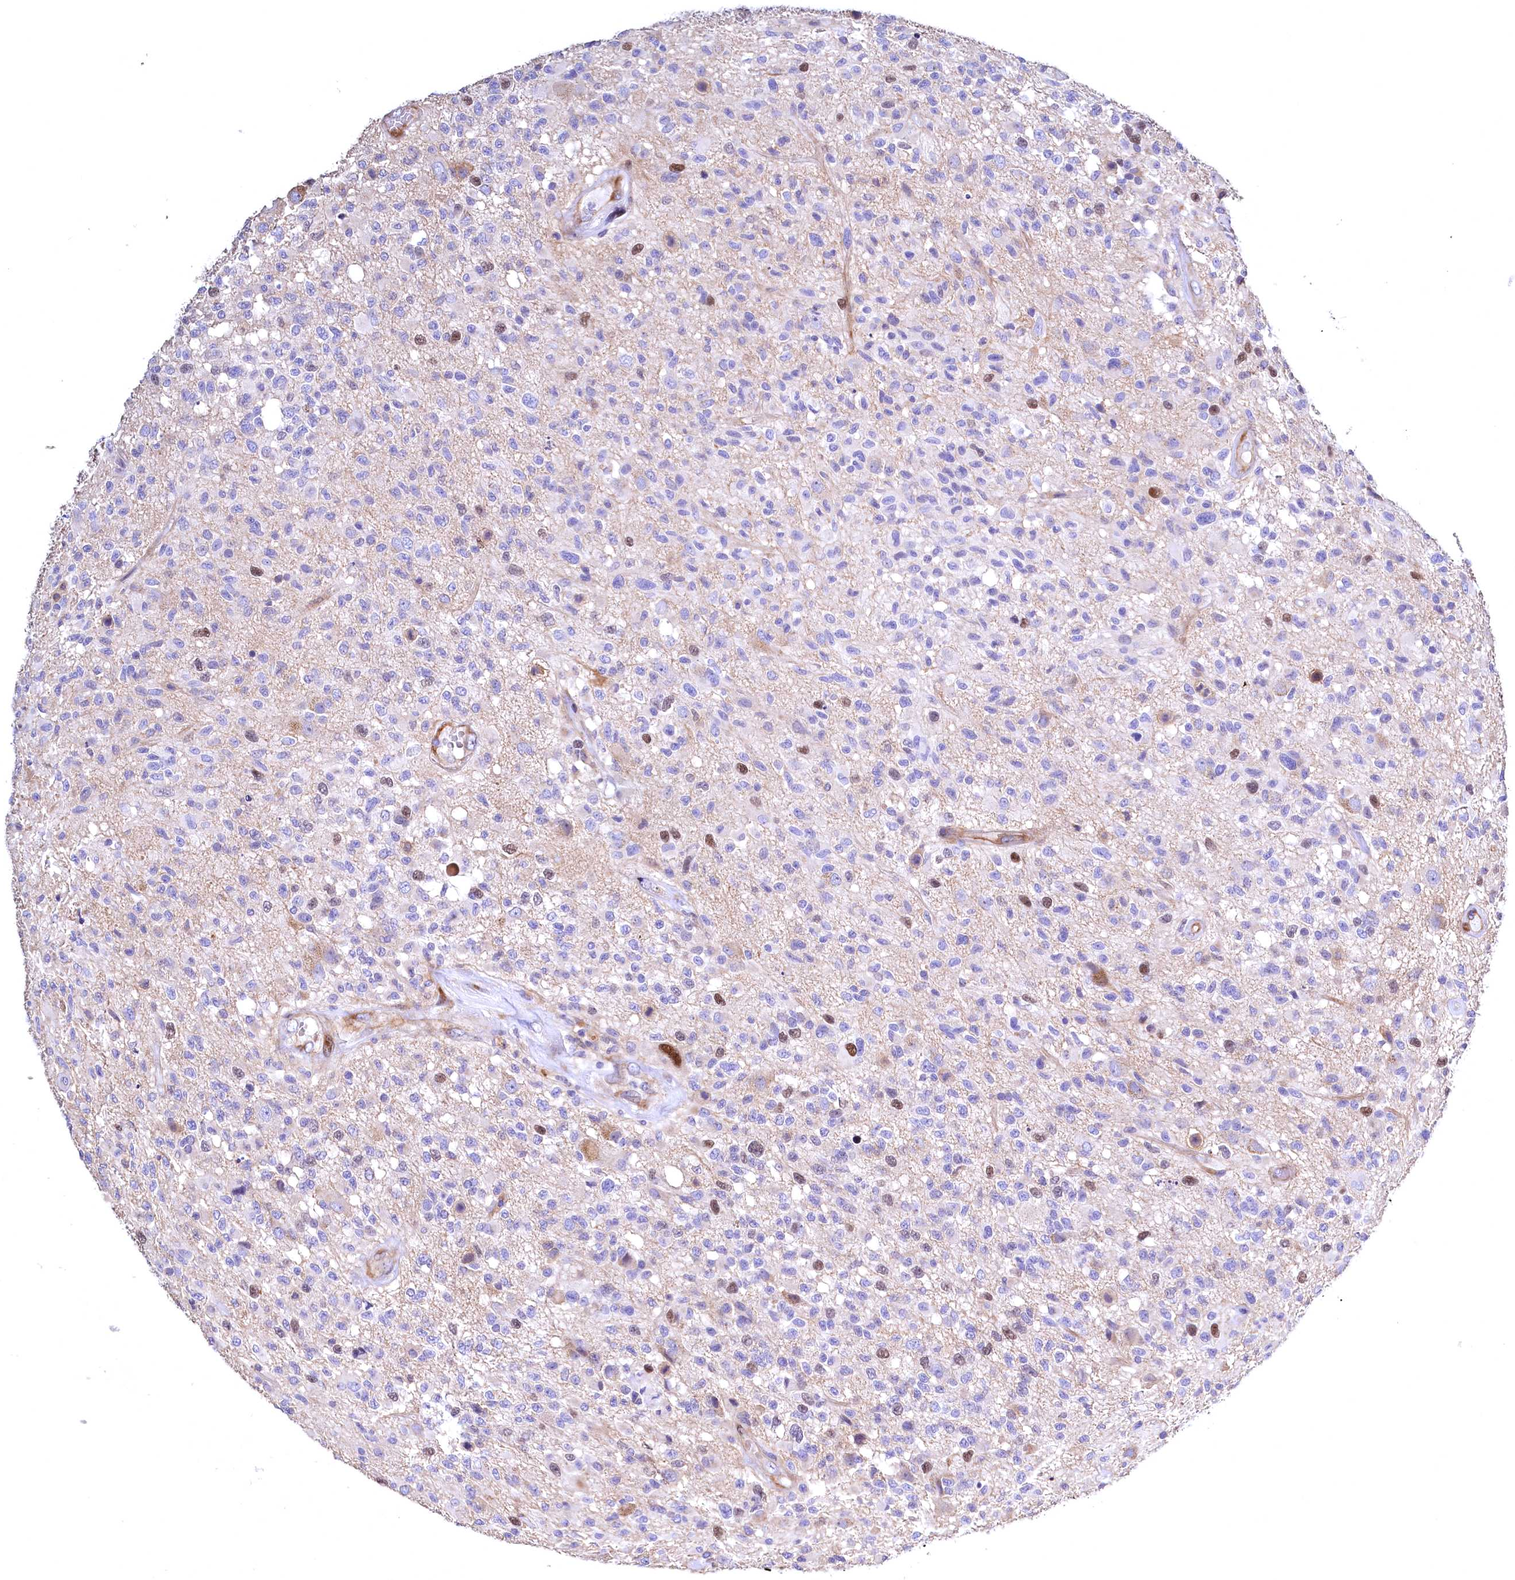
{"staining": {"intensity": "moderate", "quantity": "<25%", "location": "nuclear"}, "tissue": "glioma", "cell_type": "Tumor cells", "image_type": "cancer", "snomed": [{"axis": "morphology", "description": "Glioma, malignant, High grade"}, {"axis": "morphology", "description": "Glioblastoma, NOS"}, {"axis": "topography", "description": "Brain"}], "caption": "A brown stain labels moderate nuclear expression of a protein in malignant glioma (high-grade) tumor cells. Immunohistochemistry stains the protein in brown and the nuclei are stained blue.", "gene": "WNT8A", "patient": {"sex": "male", "age": 60}}